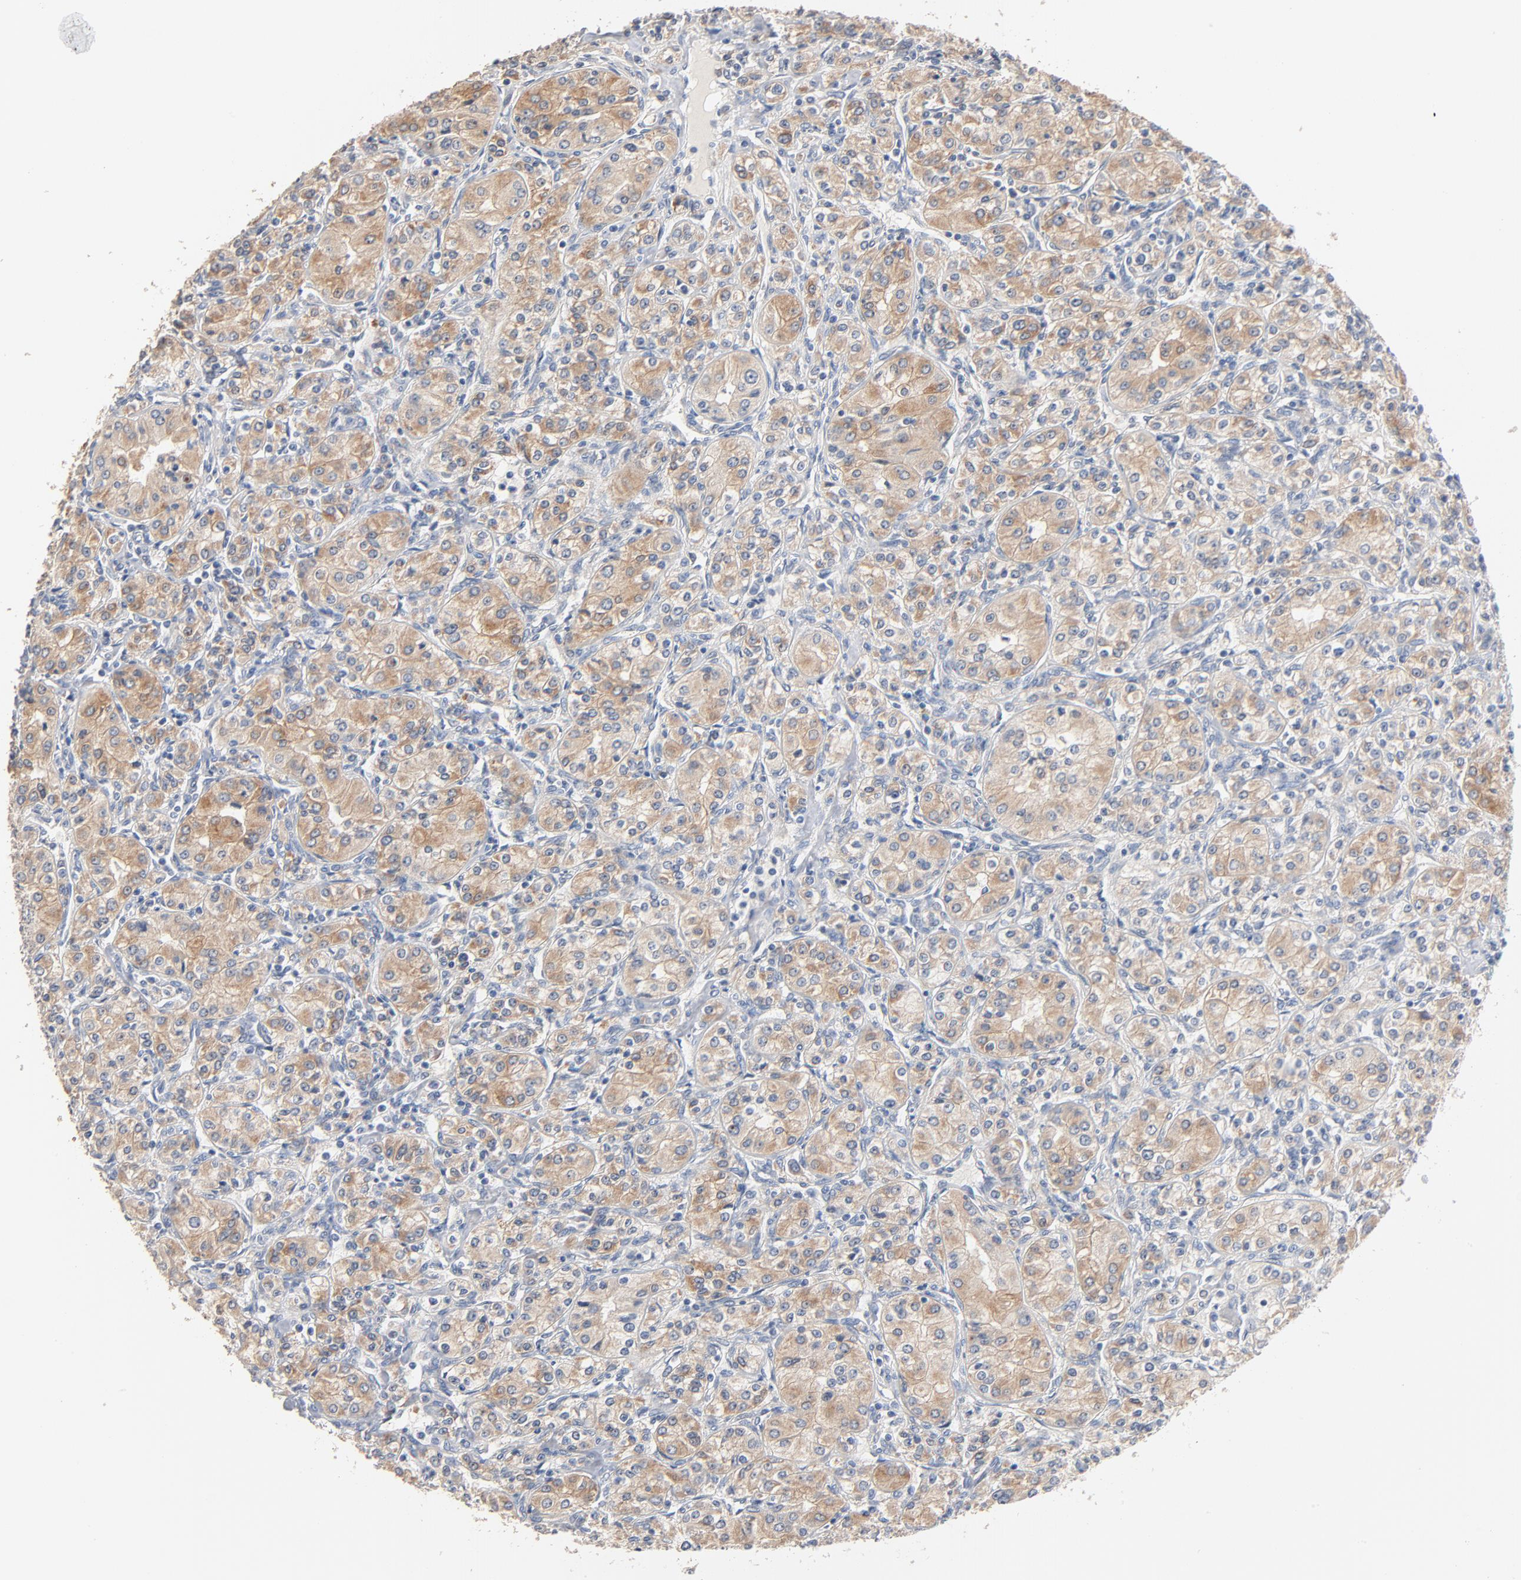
{"staining": {"intensity": "moderate", "quantity": "25%-75%", "location": "cytoplasmic/membranous"}, "tissue": "renal cancer", "cell_type": "Tumor cells", "image_type": "cancer", "snomed": [{"axis": "morphology", "description": "Adenocarcinoma, NOS"}, {"axis": "topography", "description": "Kidney"}], "caption": "High-magnification brightfield microscopy of adenocarcinoma (renal) stained with DAB (brown) and counterstained with hematoxylin (blue). tumor cells exhibit moderate cytoplasmic/membranous staining is identified in about25%-75% of cells.", "gene": "ZDHHC8", "patient": {"sex": "male", "age": 77}}